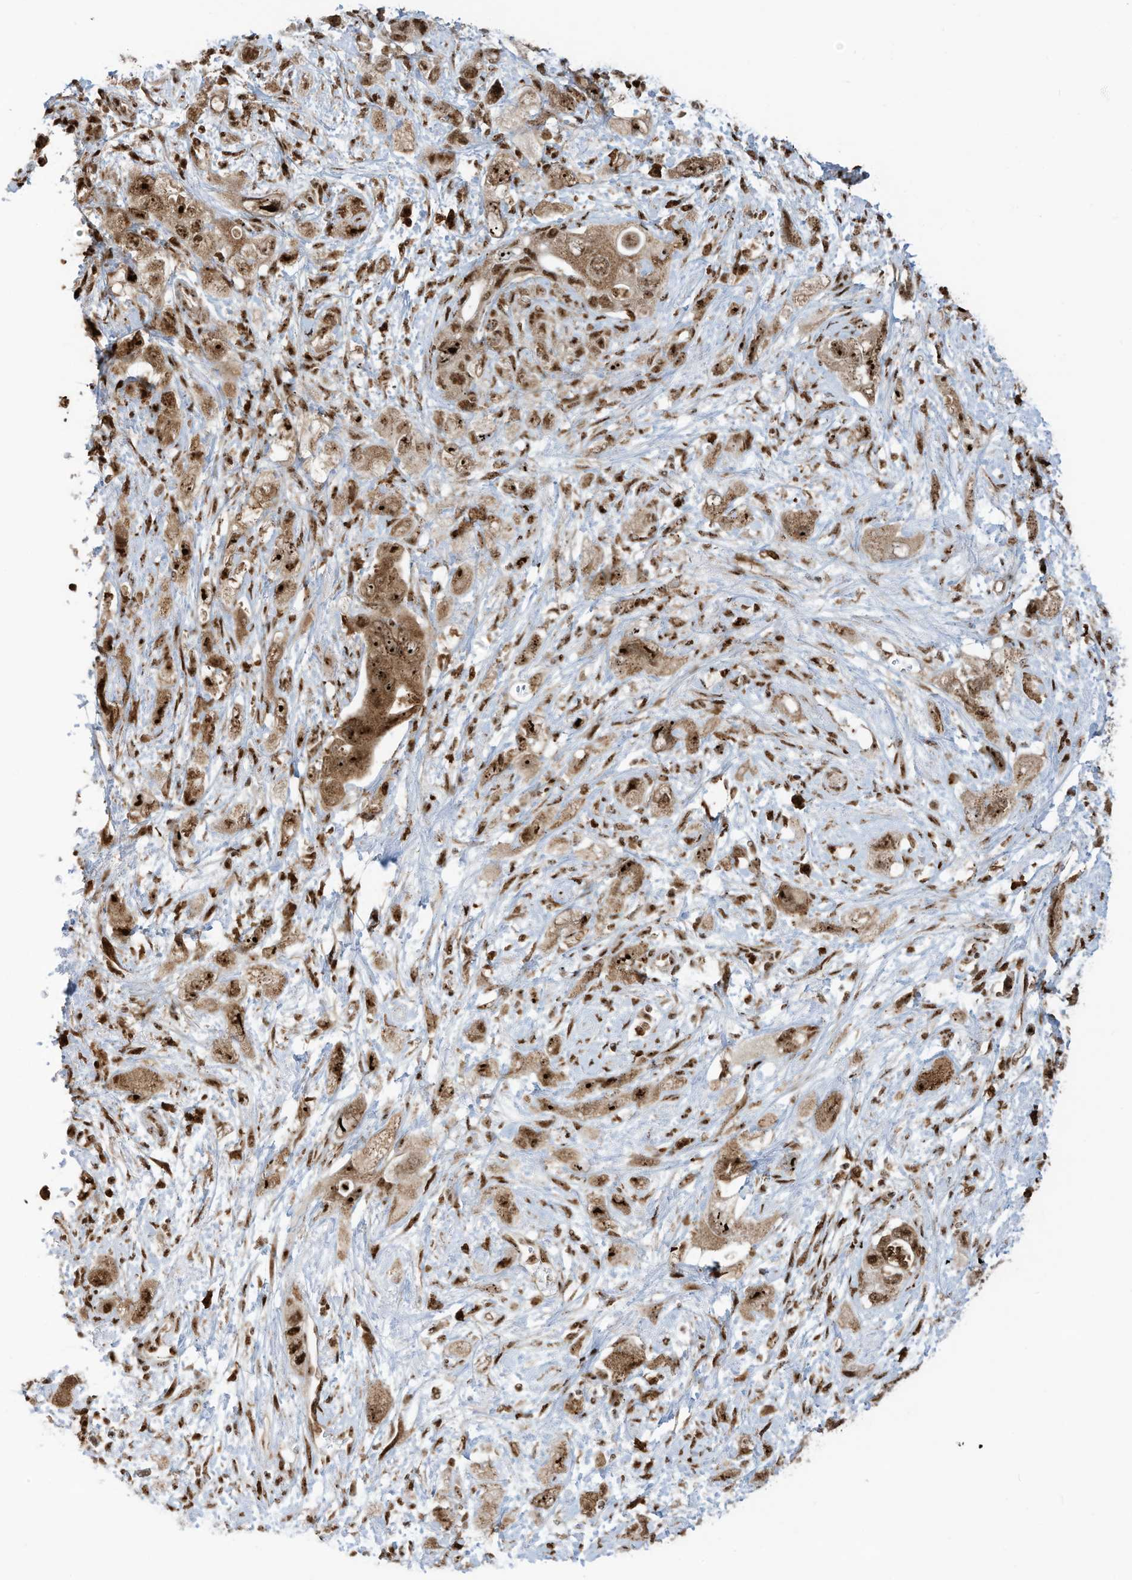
{"staining": {"intensity": "strong", "quantity": ">75%", "location": "cytoplasmic/membranous,nuclear"}, "tissue": "pancreatic cancer", "cell_type": "Tumor cells", "image_type": "cancer", "snomed": [{"axis": "morphology", "description": "Adenocarcinoma, NOS"}, {"axis": "topography", "description": "Pancreas"}], "caption": "Pancreatic adenocarcinoma stained for a protein (brown) demonstrates strong cytoplasmic/membranous and nuclear positive positivity in about >75% of tumor cells.", "gene": "LBH", "patient": {"sex": "female", "age": 73}}